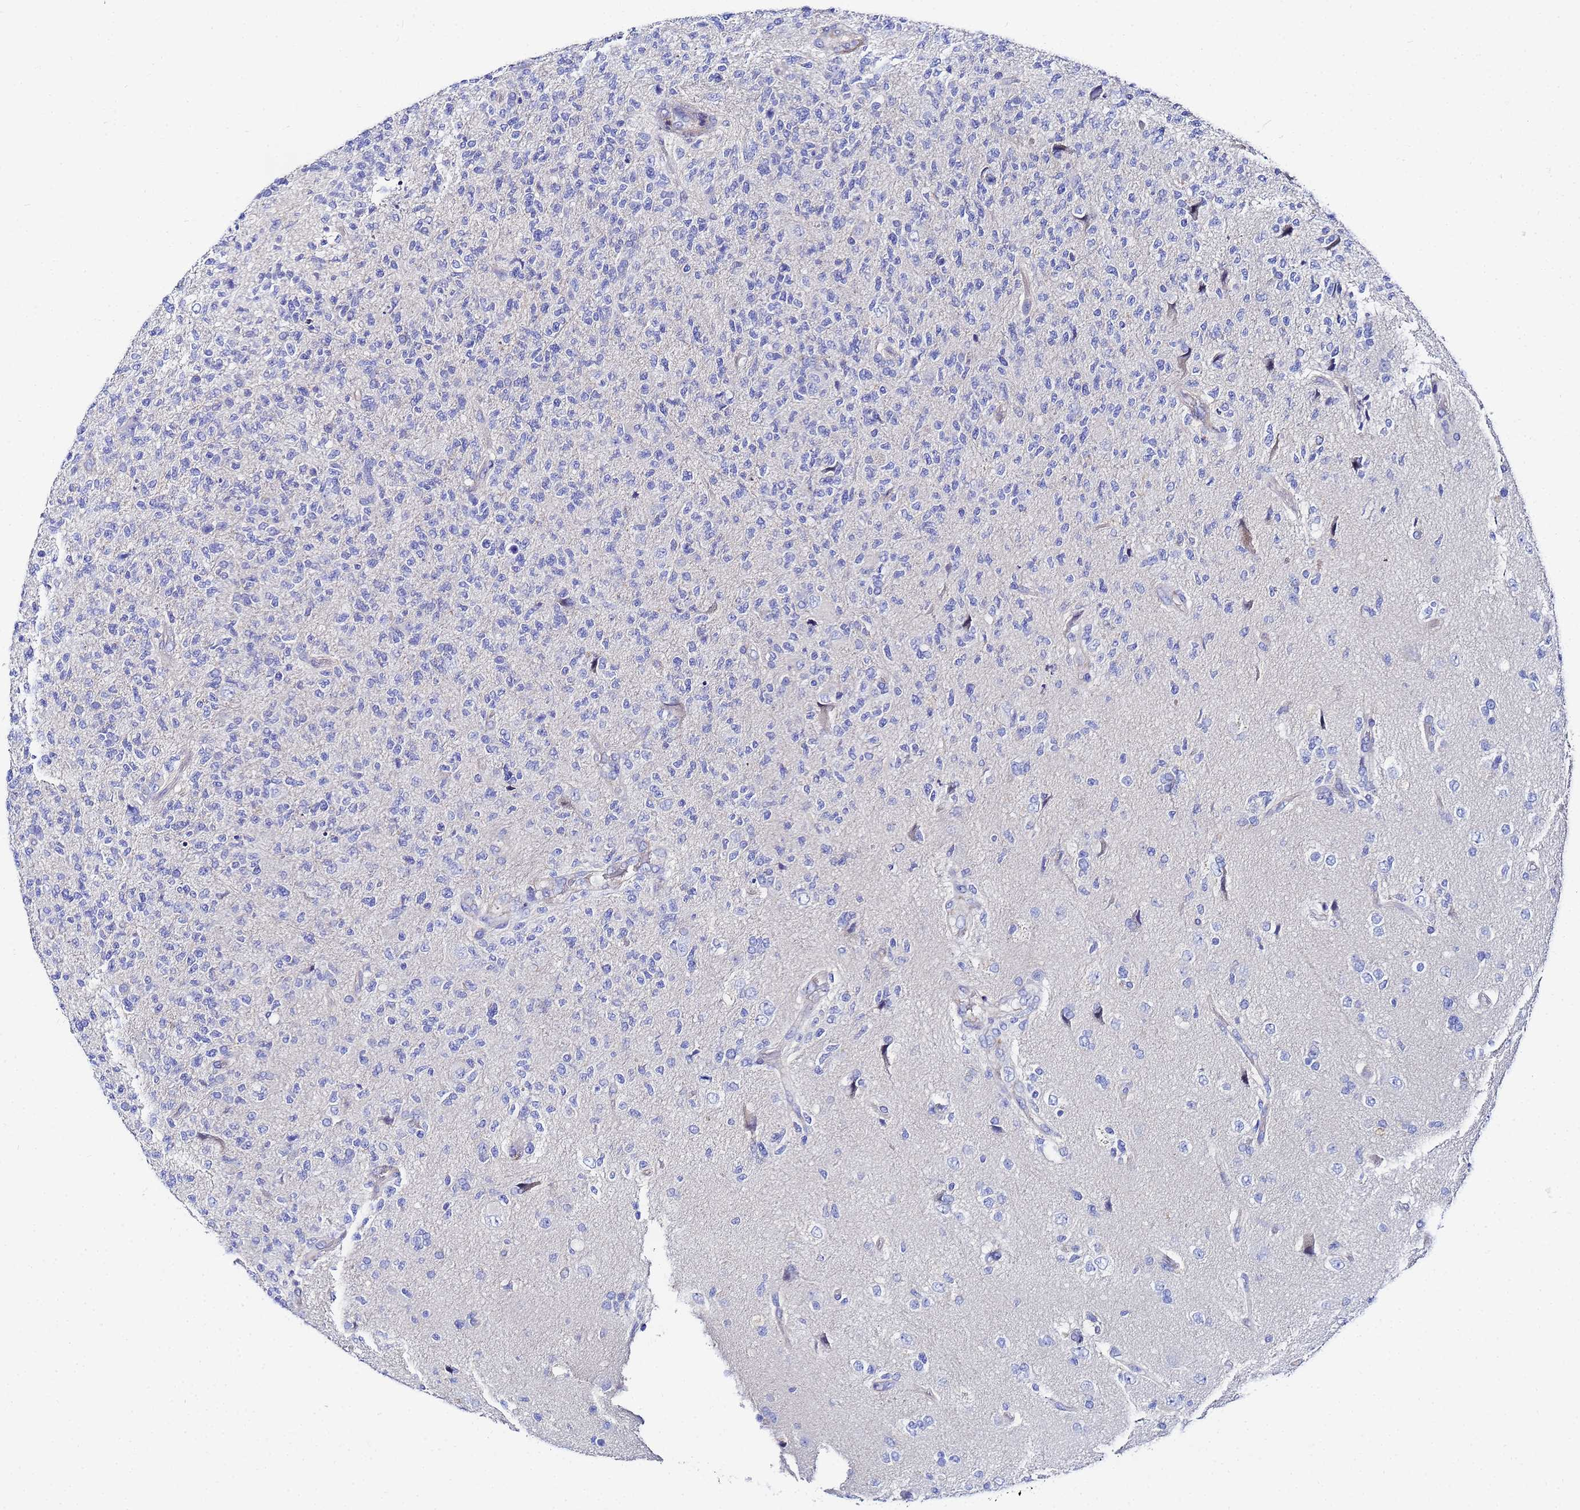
{"staining": {"intensity": "negative", "quantity": "none", "location": "none"}, "tissue": "glioma", "cell_type": "Tumor cells", "image_type": "cancer", "snomed": [{"axis": "morphology", "description": "Glioma, malignant, High grade"}, {"axis": "topography", "description": "Brain"}], "caption": "Human glioma stained for a protein using IHC reveals no staining in tumor cells.", "gene": "RAB39B", "patient": {"sex": "male", "age": 56}}